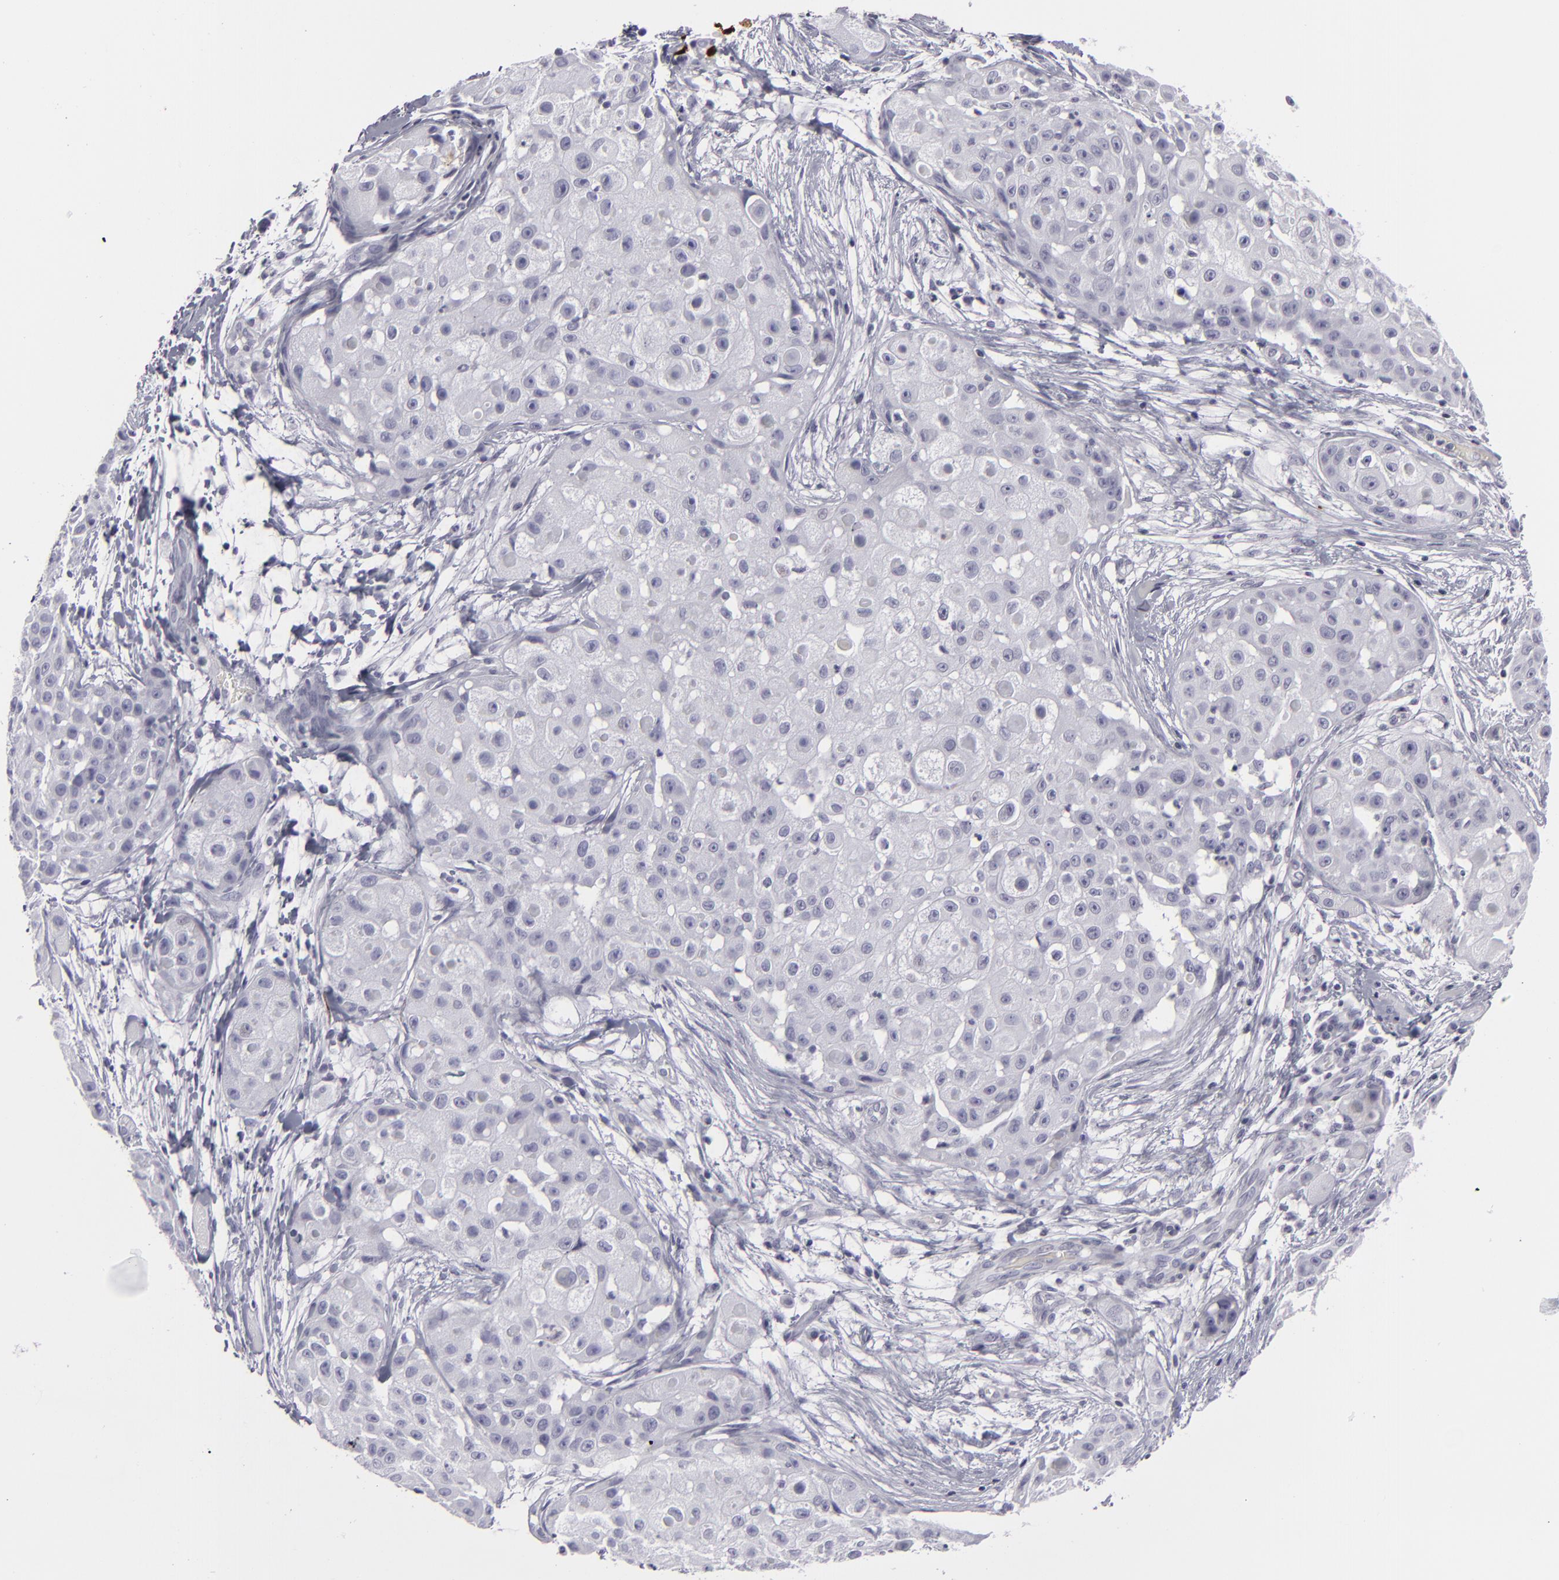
{"staining": {"intensity": "negative", "quantity": "none", "location": "none"}, "tissue": "skin cancer", "cell_type": "Tumor cells", "image_type": "cancer", "snomed": [{"axis": "morphology", "description": "Squamous cell carcinoma, NOS"}, {"axis": "topography", "description": "Skin"}], "caption": "There is no significant staining in tumor cells of squamous cell carcinoma (skin). (Immunohistochemistry, brightfield microscopy, high magnification).", "gene": "C9", "patient": {"sex": "female", "age": 57}}